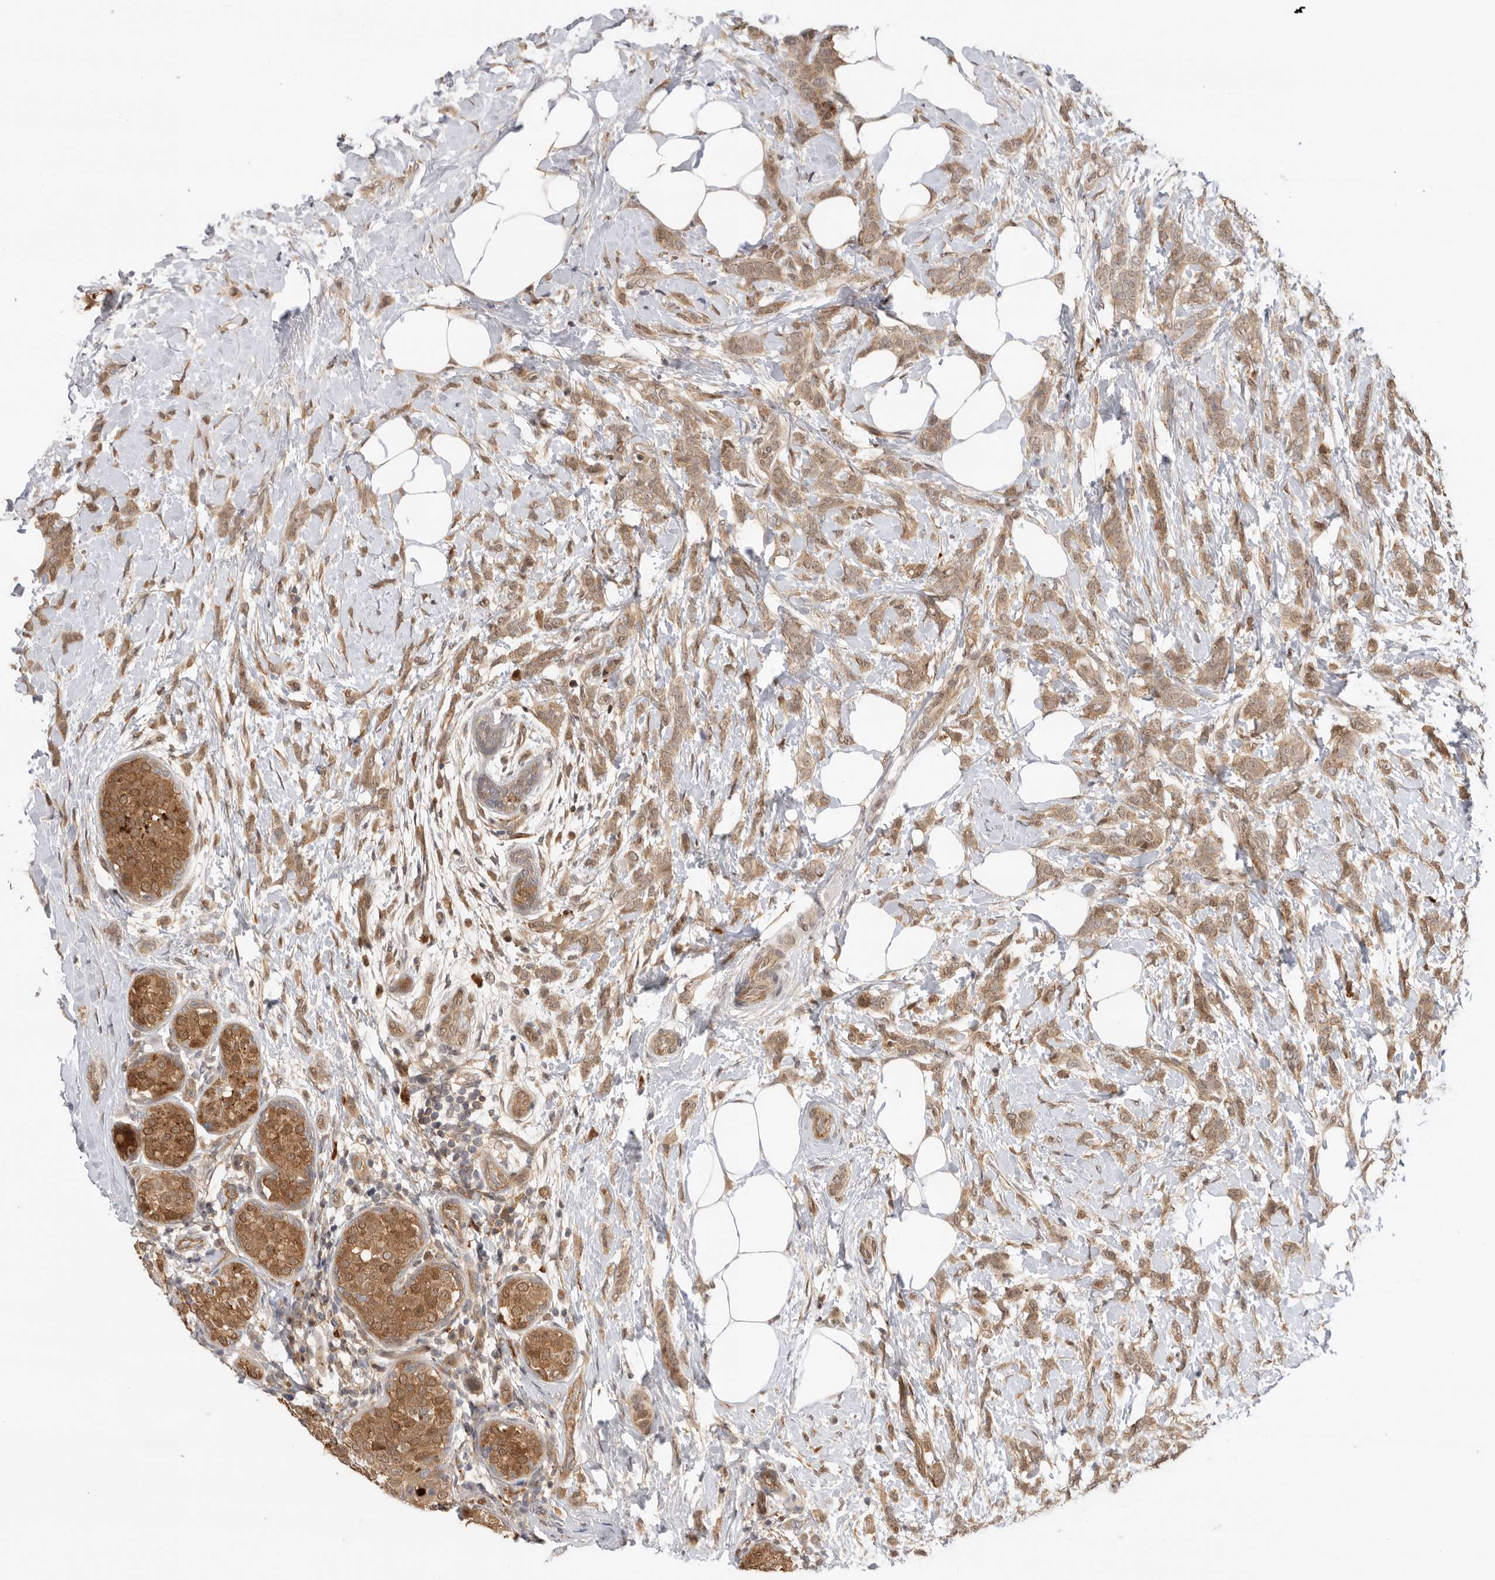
{"staining": {"intensity": "moderate", "quantity": ">75%", "location": "cytoplasmic/membranous"}, "tissue": "breast cancer", "cell_type": "Tumor cells", "image_type": "cancer", "snomed": [{"axis": "morphology", "description": "Lobular carcinoma, in situ"}, {"axis": "morphology", "description": "Lobular carcinoma"}, {"axis": "topography", "description": "Breast"}], "caption": "A micrograph showing moderate cytoplasmic/membranous expression in approximately >75% of tumor cells in breast lobular carcinoma, as visualized by brown immunohistochemical staining.", "gene": "DCAF8", "patient": {"sex": "female", "age": 41}}